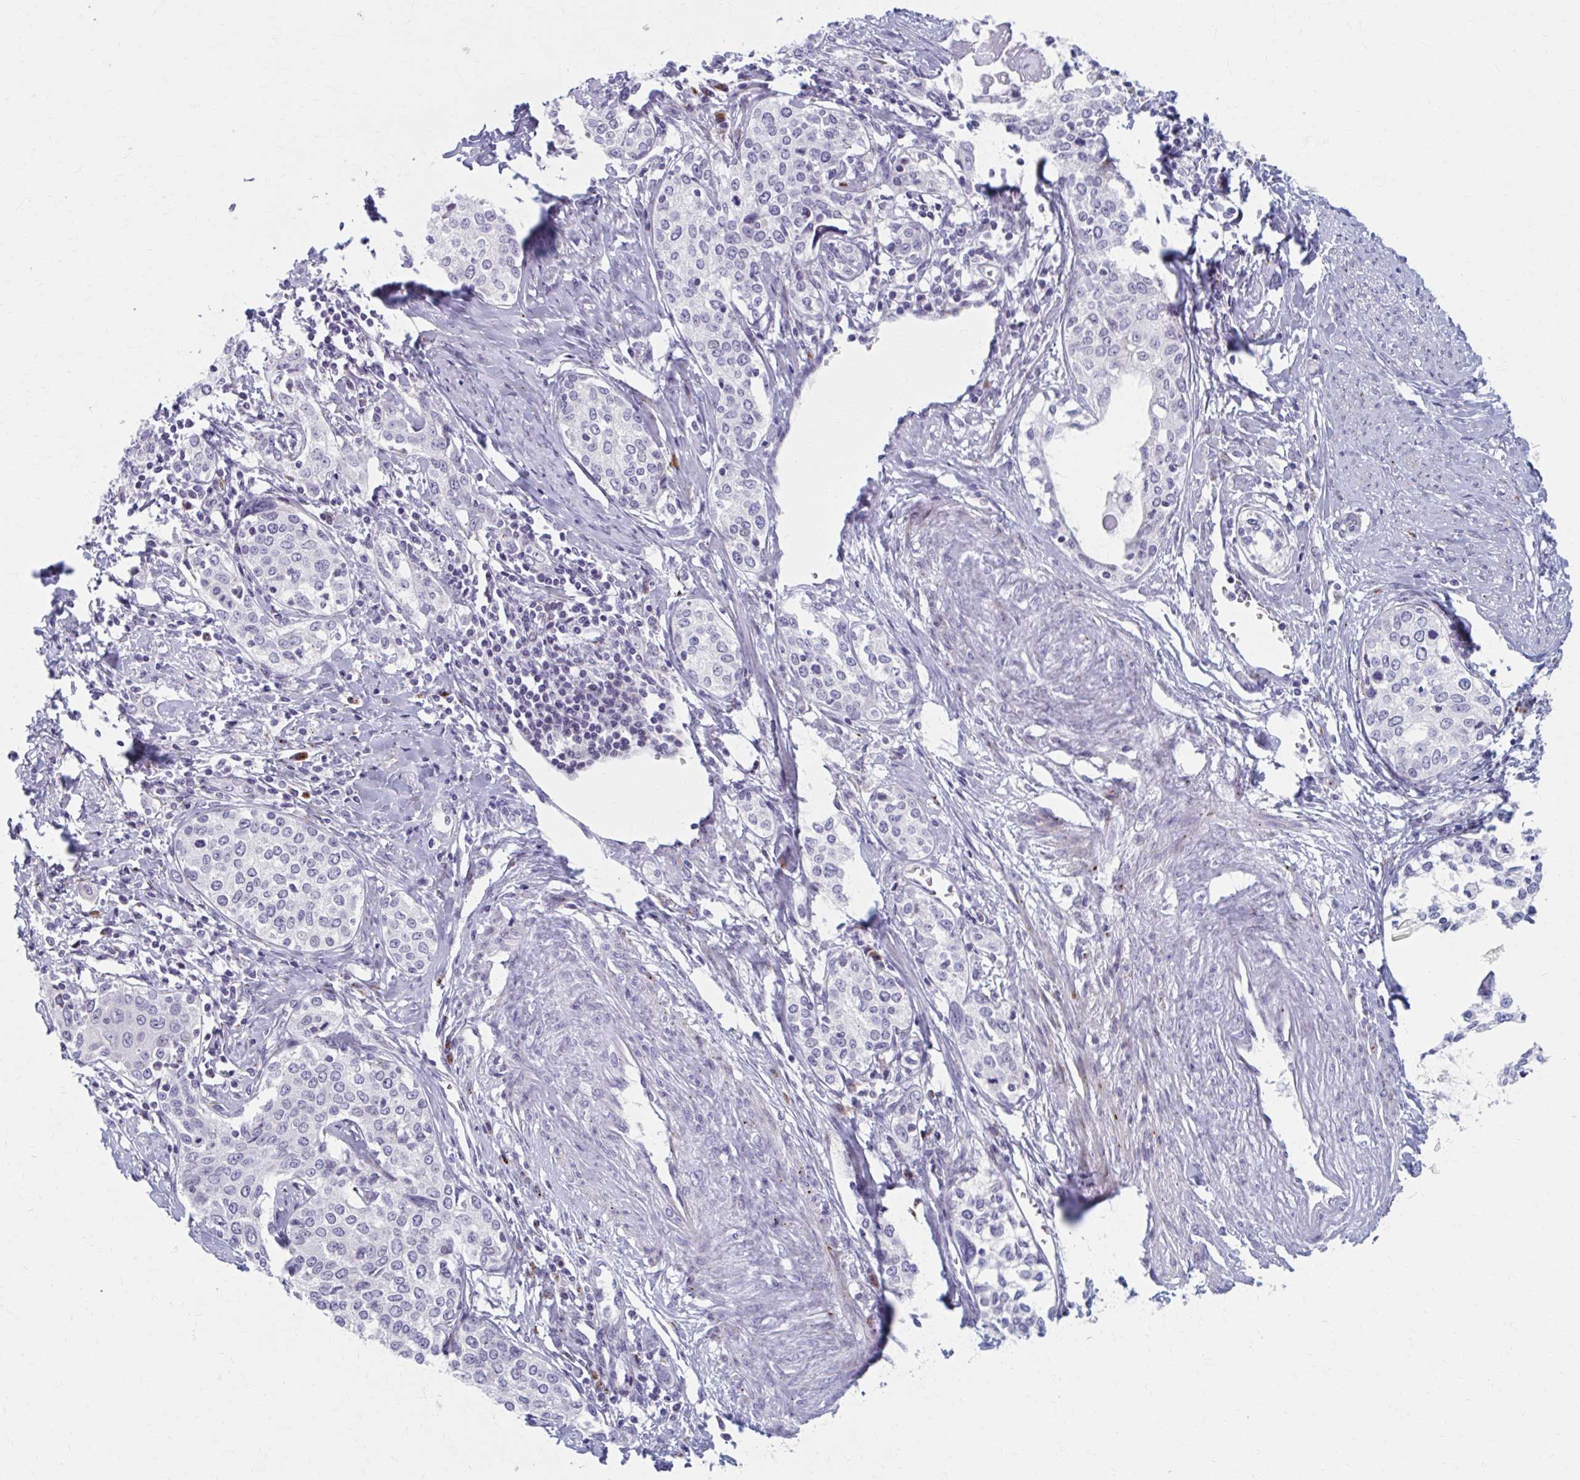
{"staining": {"intensity": "negative", "quantity": "none", "location": "none"}, "tissue": "cervical cancer", "cell_type": "Tumor cells", "image_type": "cancer", "snomed": [{"axis": "morphology", "description": "Squamous cell carcinoma, NOS"}, {"axis": "morphology", "description": "Adenocarcinoma, NOS"}, {"axis": "topography", "description": "Cervix"}], "caption": "DAB immunohistochemical staining of human cervical cancer (squamous cell carcinoma) shows no significant staining in tumor cells. Brightfield microscopy of IHC stained with DAB (brown) and hematoxylin (blue), captured at high magnification.", "gene": "OLFM2", "patient": {"sex": "female", "age": 52}}